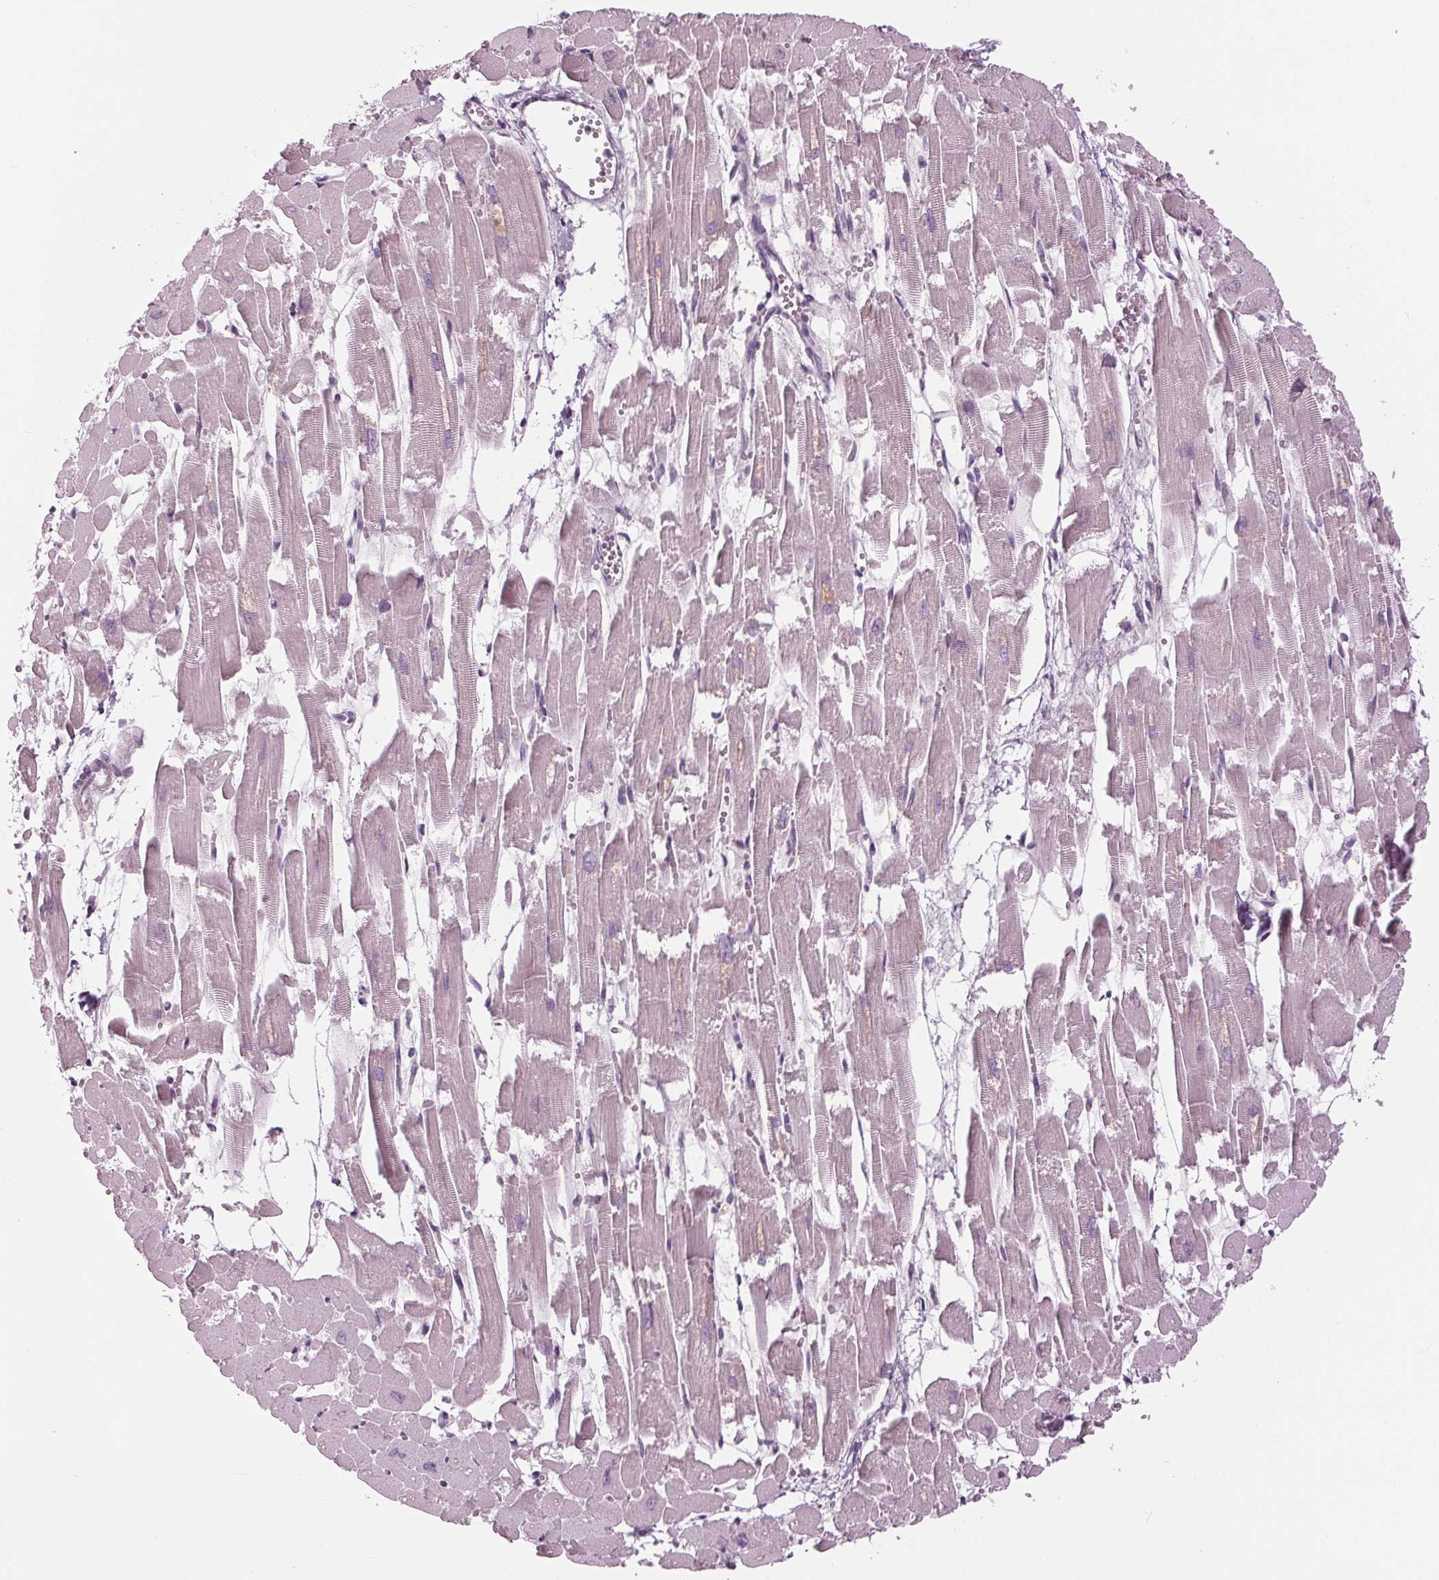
{"staining": {"intensity": "negative", "quantity": "none", "location": "none"}, "tissue": "heart muscle", "cell_type": "Cardiomyocytes", "image_type": "normal", "snomed": [{"axis": "morphology", "description": "Normal tissue, NOS"}, {"axis": "topography", "description": "Heart"}], "caption": "A photomicrograph of heart muscle stained for a protein demonstrates no brown staining in cardiomyocytes.", "gene": "SAMD4A", "patient": {"sex": "female", "age": 52}}